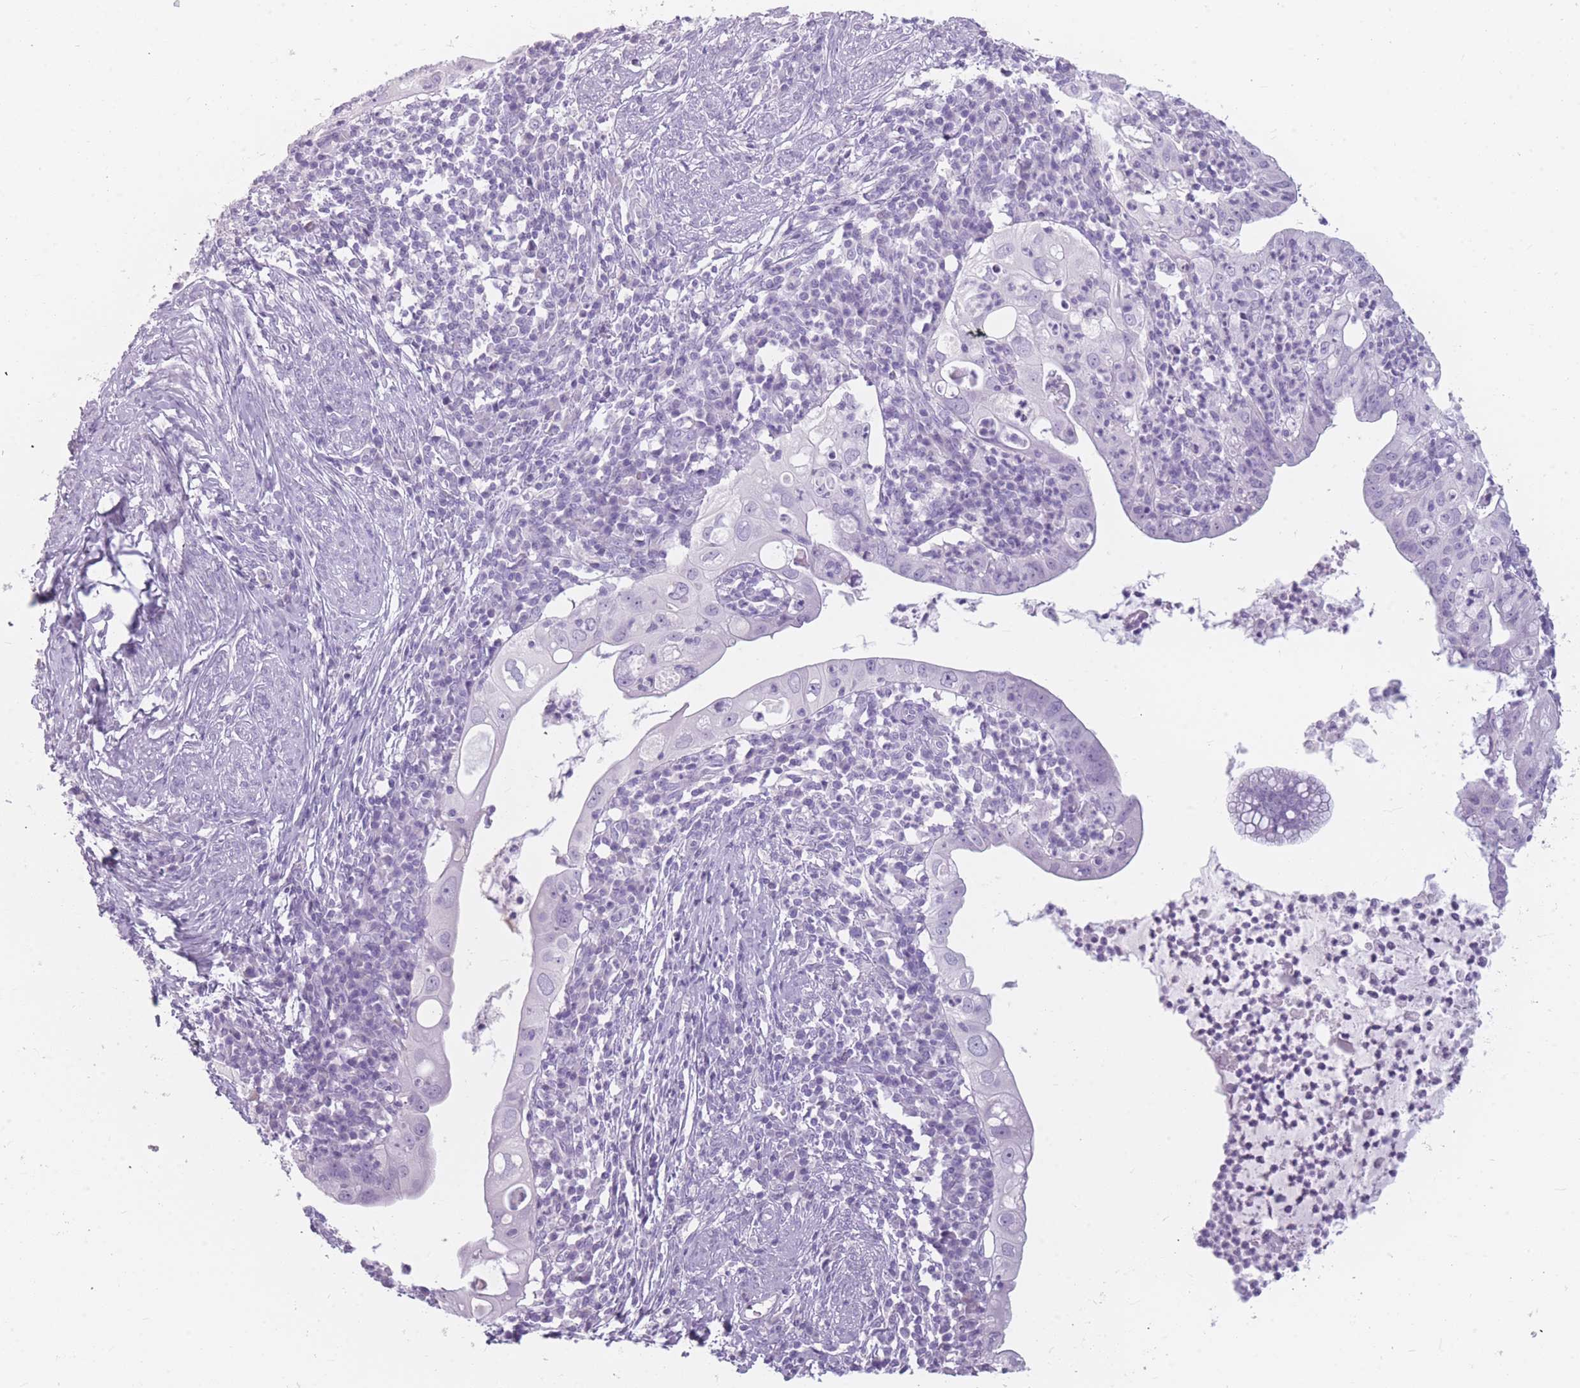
{"staining": {"intensity": "negative", "quantity": "none", "location": "none"}, "tissue": "cervical cancer", "cell_type": "Tumor cells", "image_type": "cancer", "snomed": [{"axis": "morphology", "description": "Adenocarcinoma, NOS"}, {"axis": "topography", "description": "Cervix"}], "caption": "The immunohistochemistry micrograph has no significant positivity in tumor cells of adenocarcinoma (cervical) tissue.", "gene": "CCNO", "patient": {"sex": "female", "age": 36}}